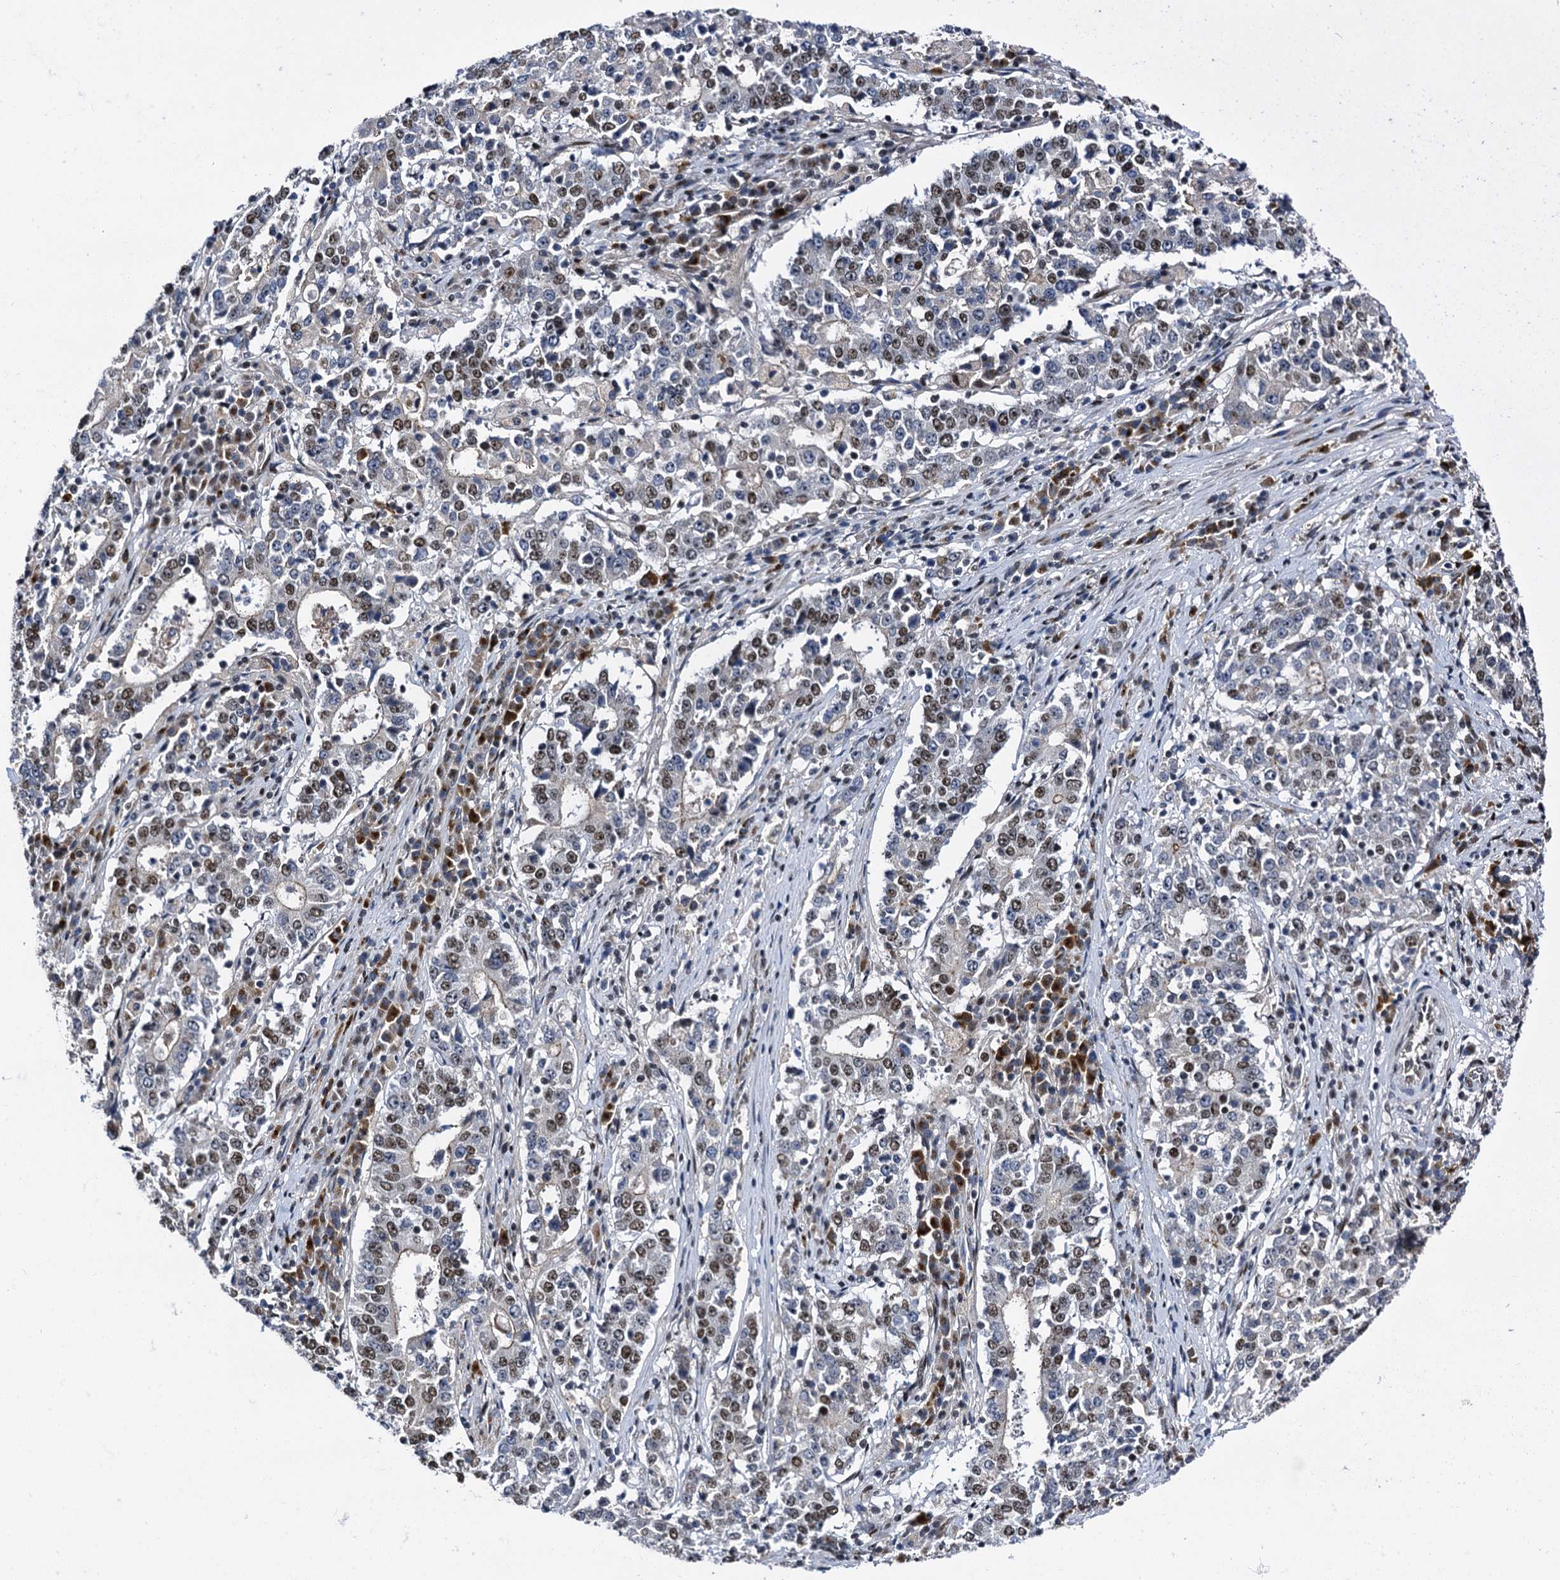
{"staining": {"intensity": "moderate", "quantity": "25%-75%", "location": "nuclear"}, "tissue": "stomach cancer", "cell_type": "Tumor cells", "image_type": "cancer", "snomed": [{"axis": "morphology", "description": "Adenocarcinoma, NOS"}, {"axis": "topography", "description": "Stomach"}], "caption": "Adenocarcinoma (stomach) stained for a protein (brown) demonstrates moderate nuclear positive positivity in approximately 25%-75% of tumor cells.", "gene": "RUFY2", "patient": {"sex": "male", "age": 59}}